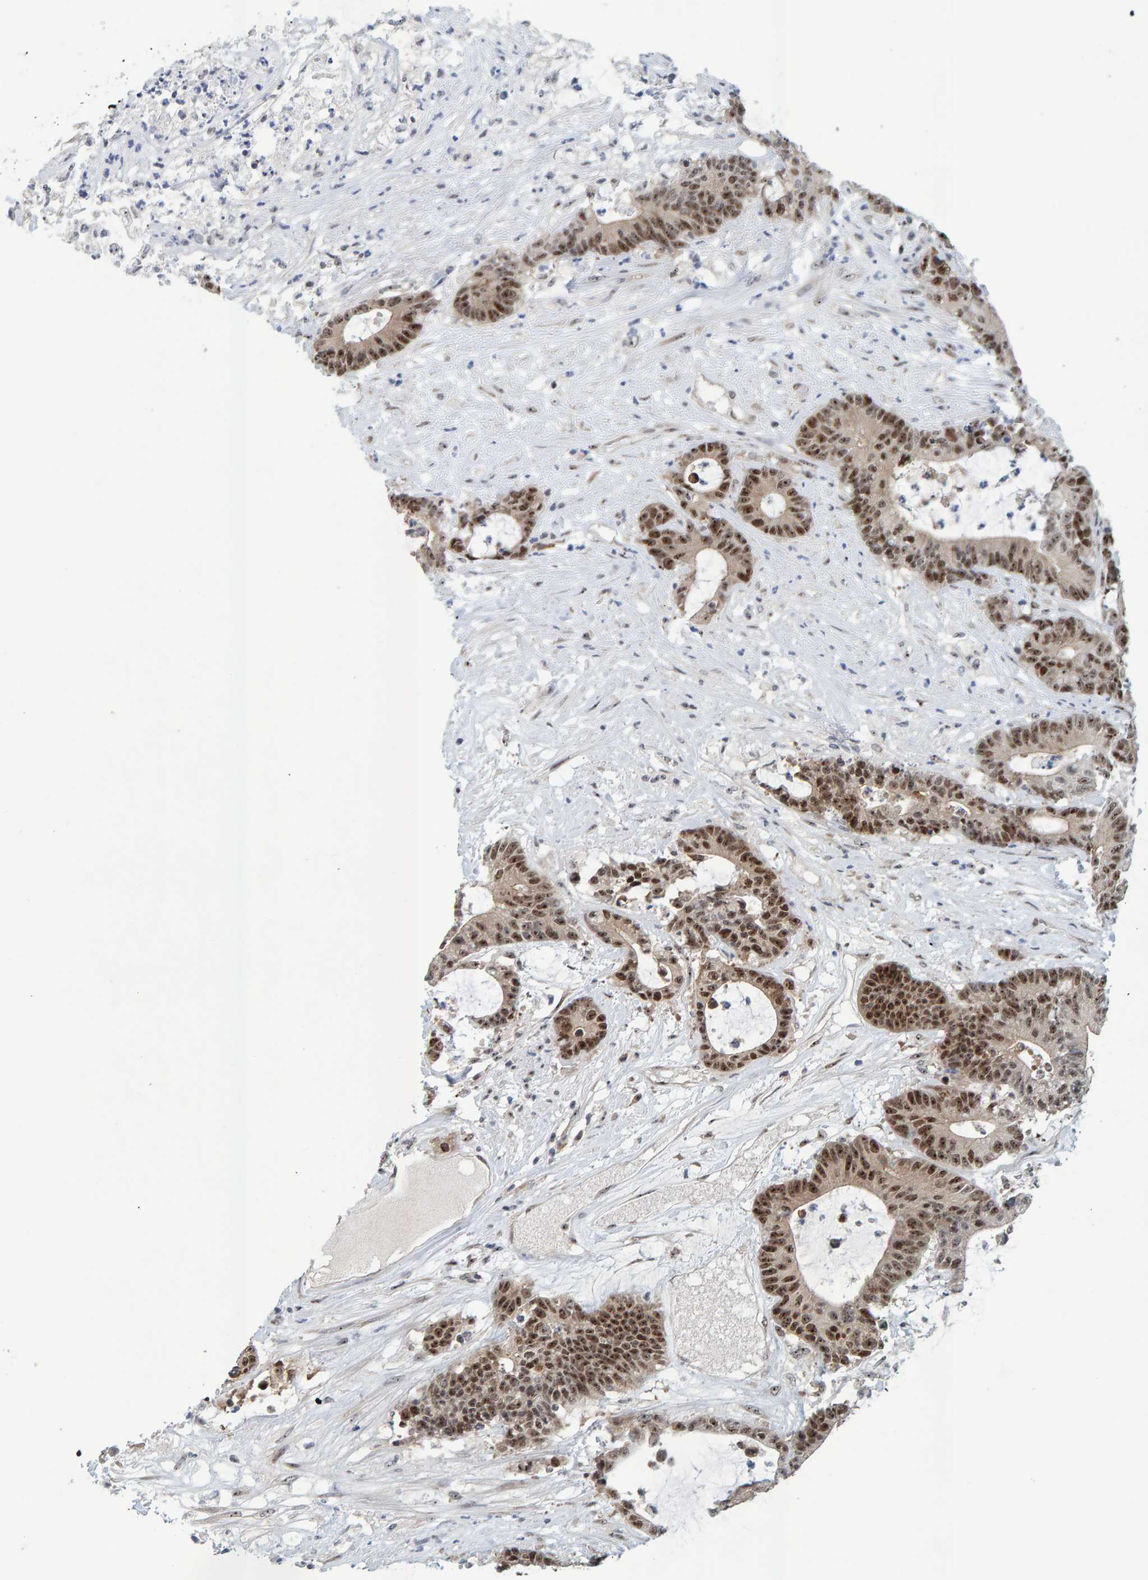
{"staining": {"intensity": "moderate", "quantity": ">75%", "location": "nuclear"}, "tissue": "colorectal cancer", "cell_type": "Tumor cells", "image_type": "cancer", "snomed": [{"axis": "morphology", "description": "Adenocarcinoma, NOS"}, {"axis": "topography", "description": "Colon"}], "caption": "About >75% of tumor cells in adenocarcinoma (colorectal) show moderate nuclear protein staining as visualized by brown immunohistochemical staining.", "gene": "POLR1E", "patient": {"sex": "female", "age": 84}}